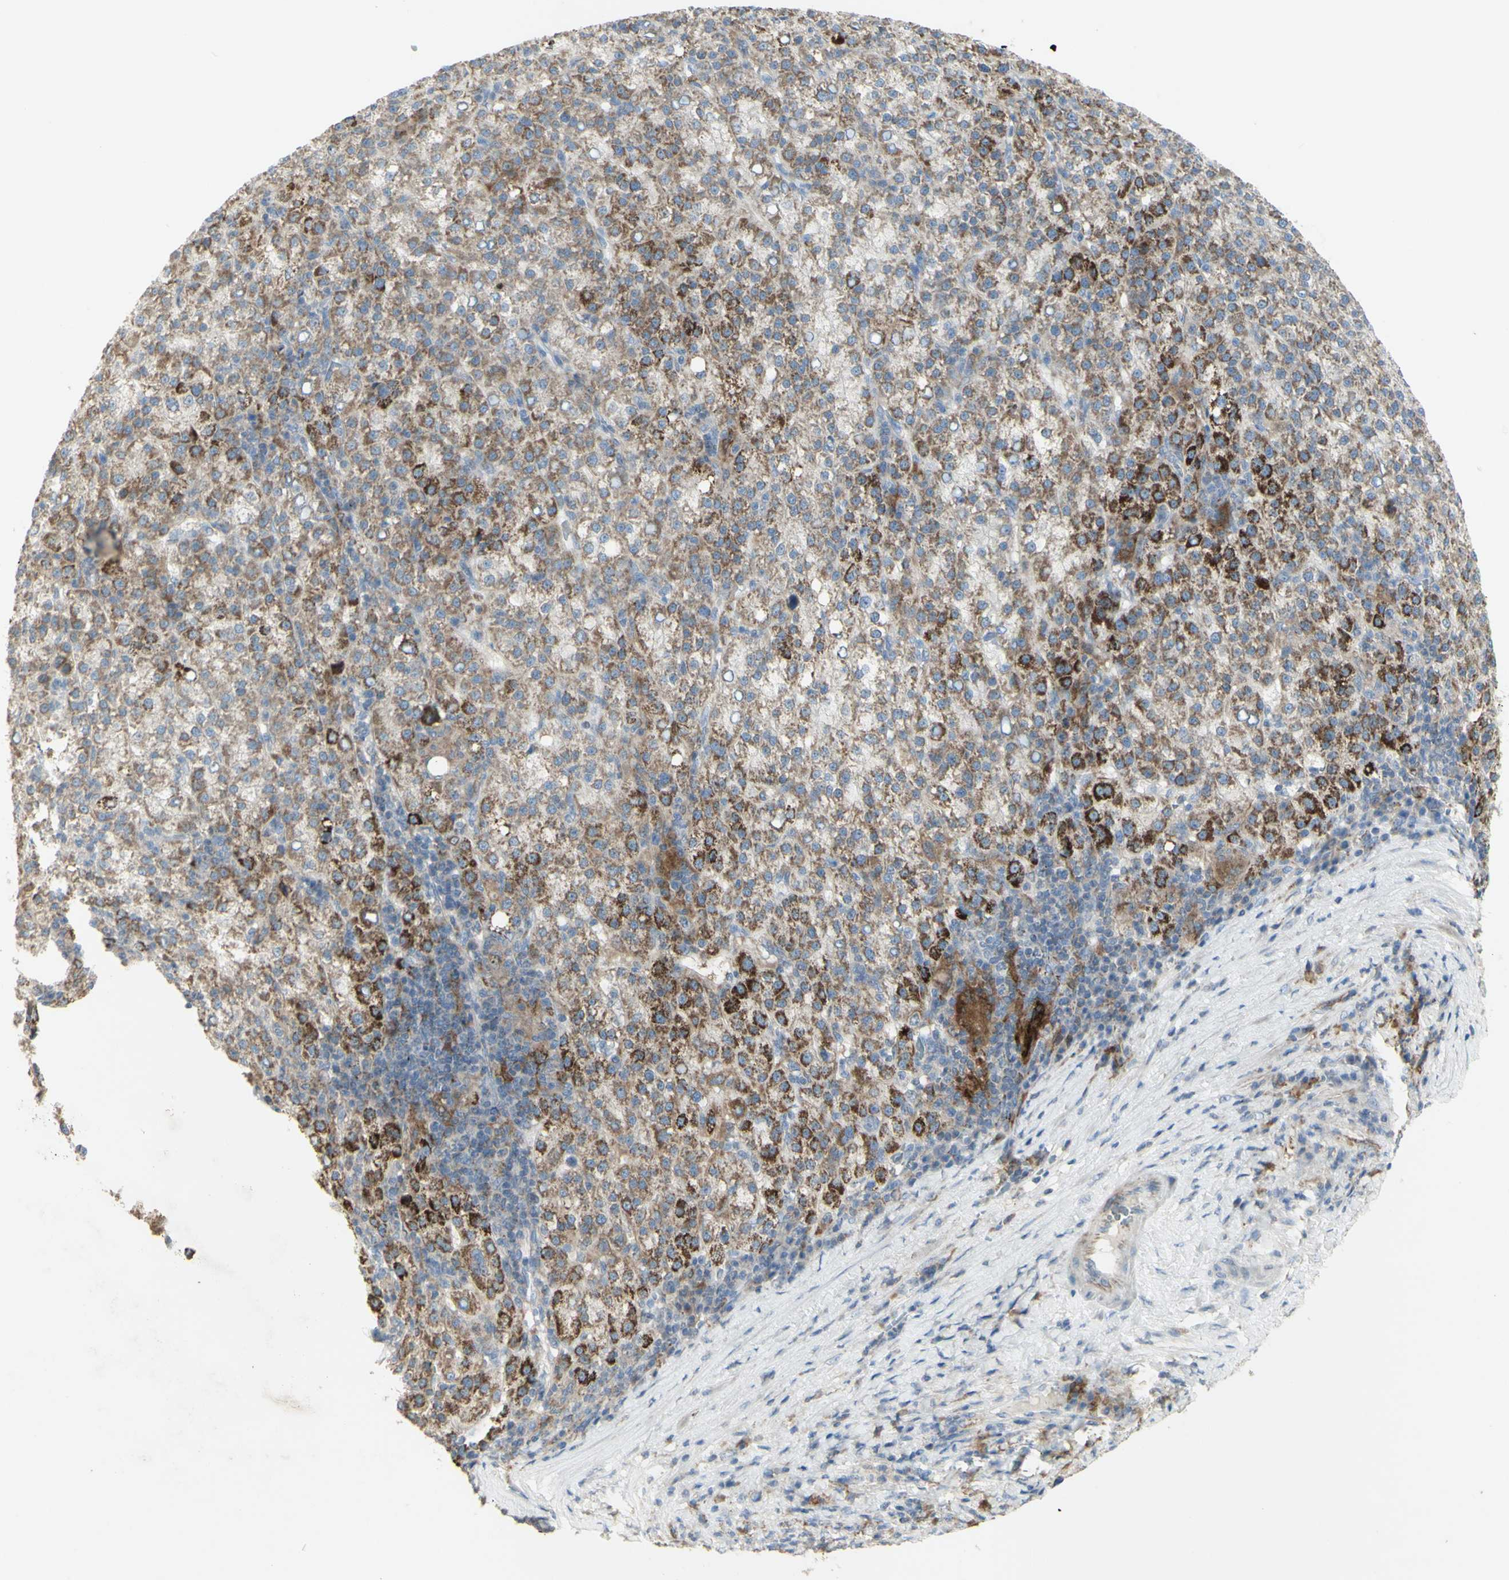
{"staining": {"intensity": "moderate", "quantity": "<25%", "location": "cytoplasmic/membranous"}, "tissue": "liver cancer", "cell_type": "Tumor cells", "image_type": "cancer", "snomed": [{"axis": "morphology", "description": "Carcinoma, Hepatocellular, NOS"}, {"axis": "topography", "description": "Liver"}], "caption": "Liver hepatocellular carcinoma stained with a protein marker shows moderate staining in tumor cells.", "gene": "CNTNAP1", "patient": {"sex": "female", "age": 58}}